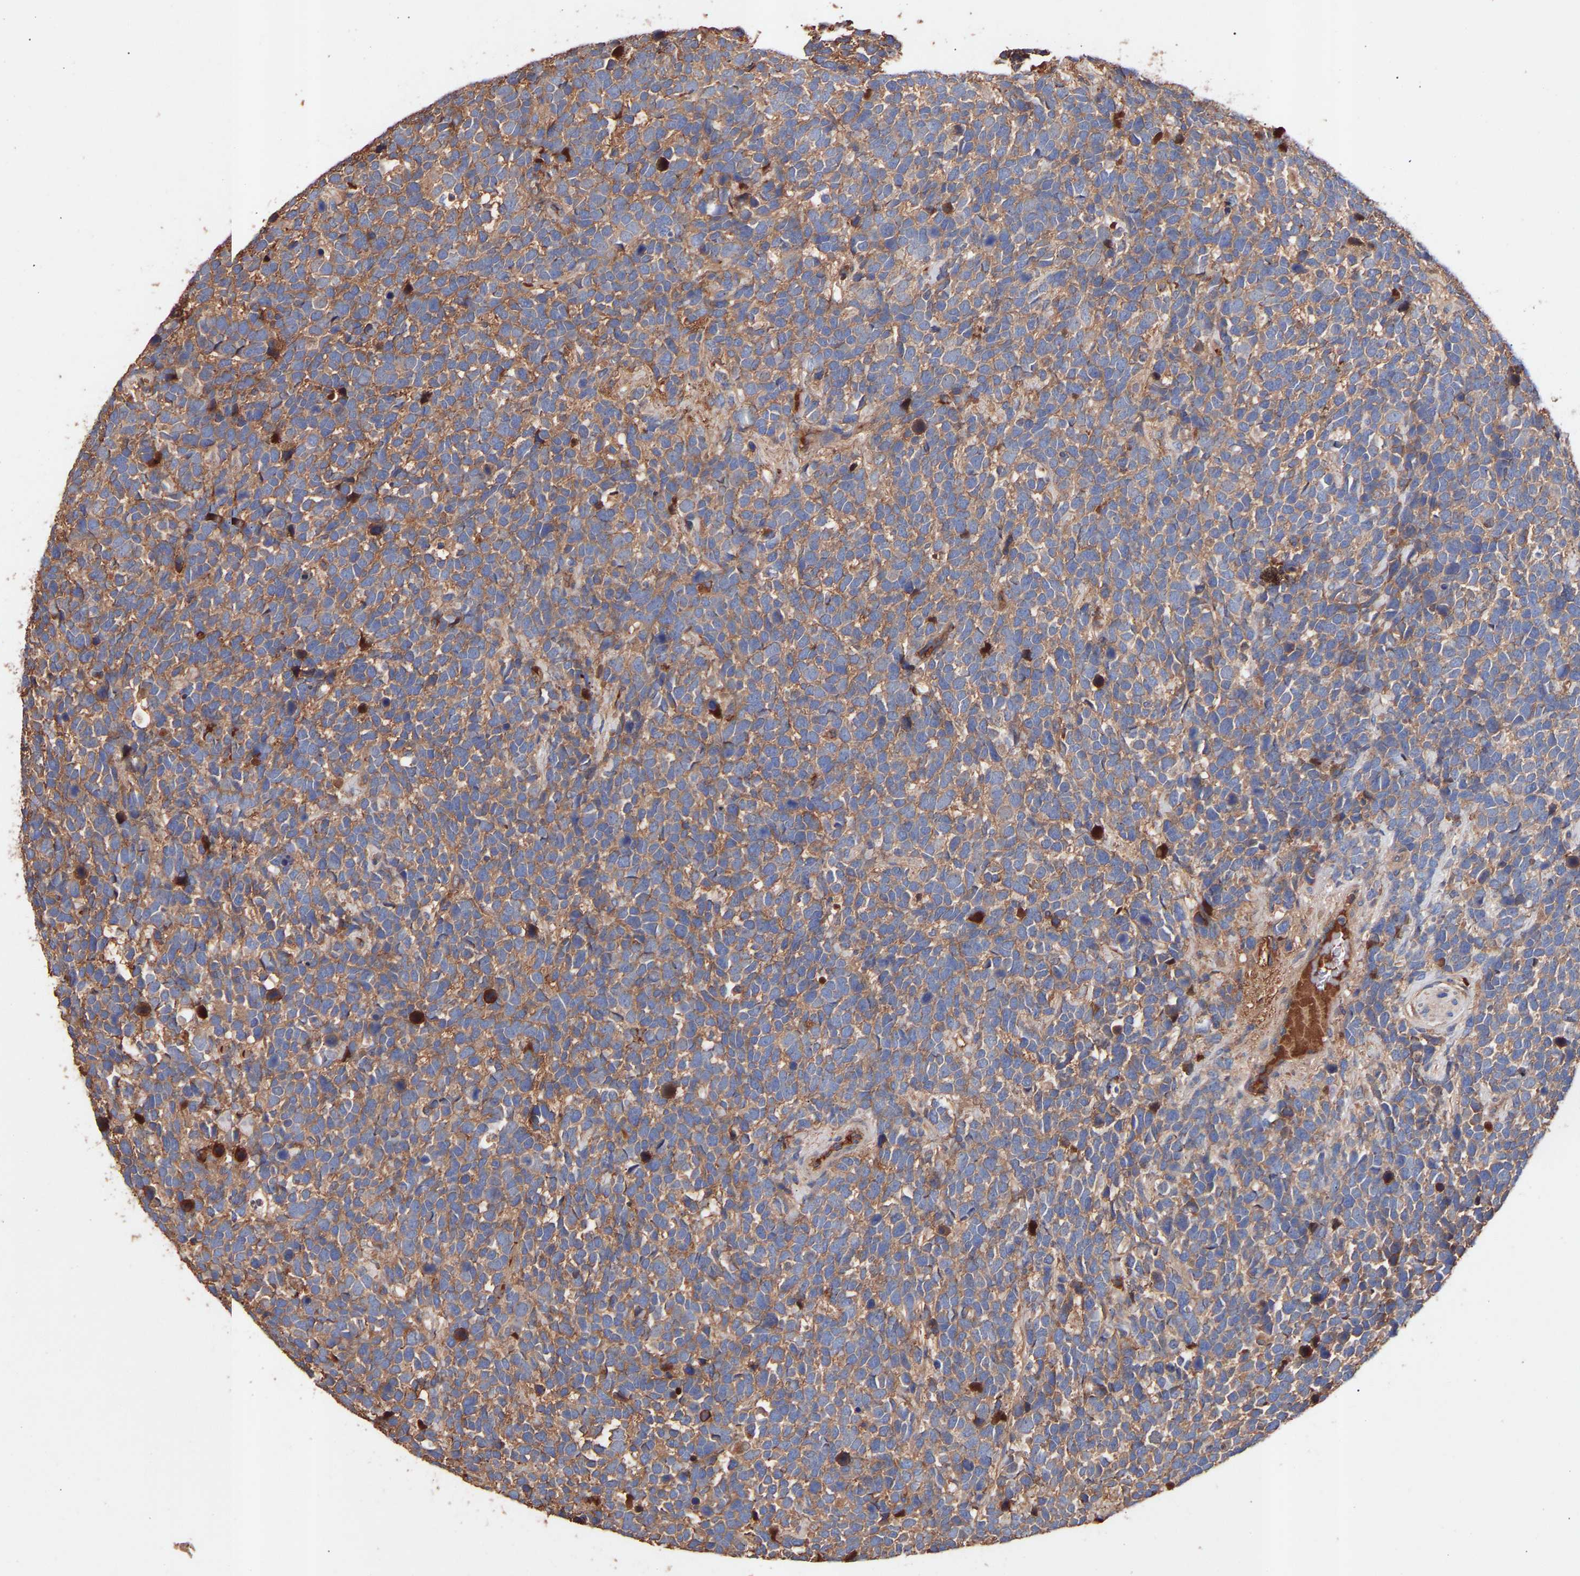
{"staining": {"intensity": "moderate", "quantity": ">75%", "location": "cytoplasmic/membranous"}, "tissue": "urothelial cancer", "cell_type": "Tumor cells", "image_type": "cancer", "snomed": [{"axis": "morphology", "description": "Urothelial carcinoma, High grade"}, {"axis": "topography", "description": "Urinary bladder"}], "caption": "This photomicrograph reveals IHC staining of urothelial cancer, with medium moderate cytoplasmic/membranous staining in about >75% of tumor cells.", "gene": "TMEM268", "patient": {"sex": "female", "age": 82}}